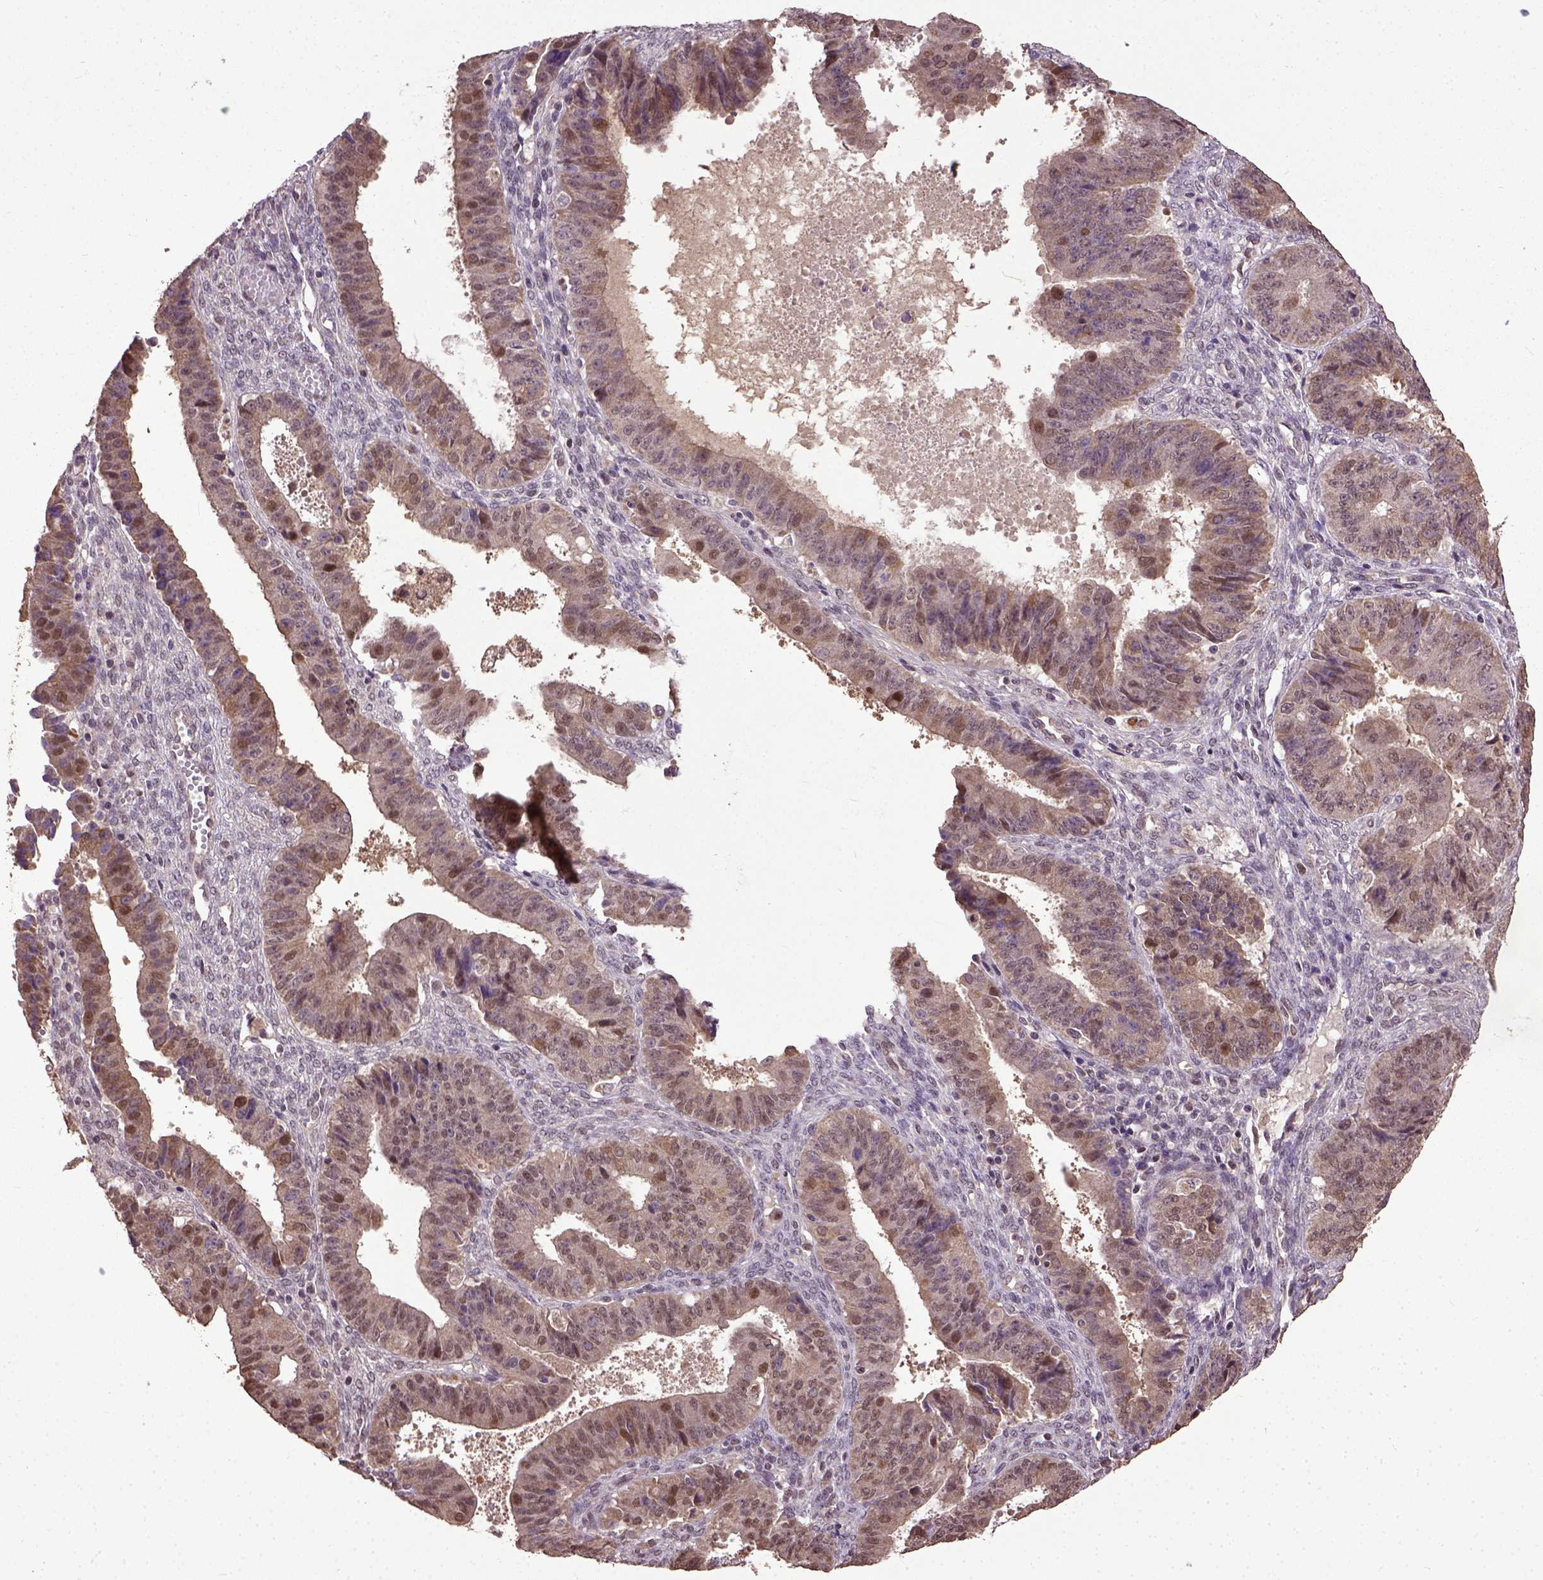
{"staining": {"intensity": "moderate", "quantity": ">75%", "location": "nuclear"}, "tissue": "ovarian cancer", "cell_type": "Tumor cells", "image_type": "cancer", "snomed": [{"axis": "morphology", "description": "Carcinoma, endometroid"}, {"axis": "topography", "description": "Ovary"}], "caption": "Brown immunohistochemical staining in ovarian cancer shows moderate nuclear staining in about >75% of tumor cells.", "gene": "UBA3", "patient": {"sex": "female", "age": 42}}